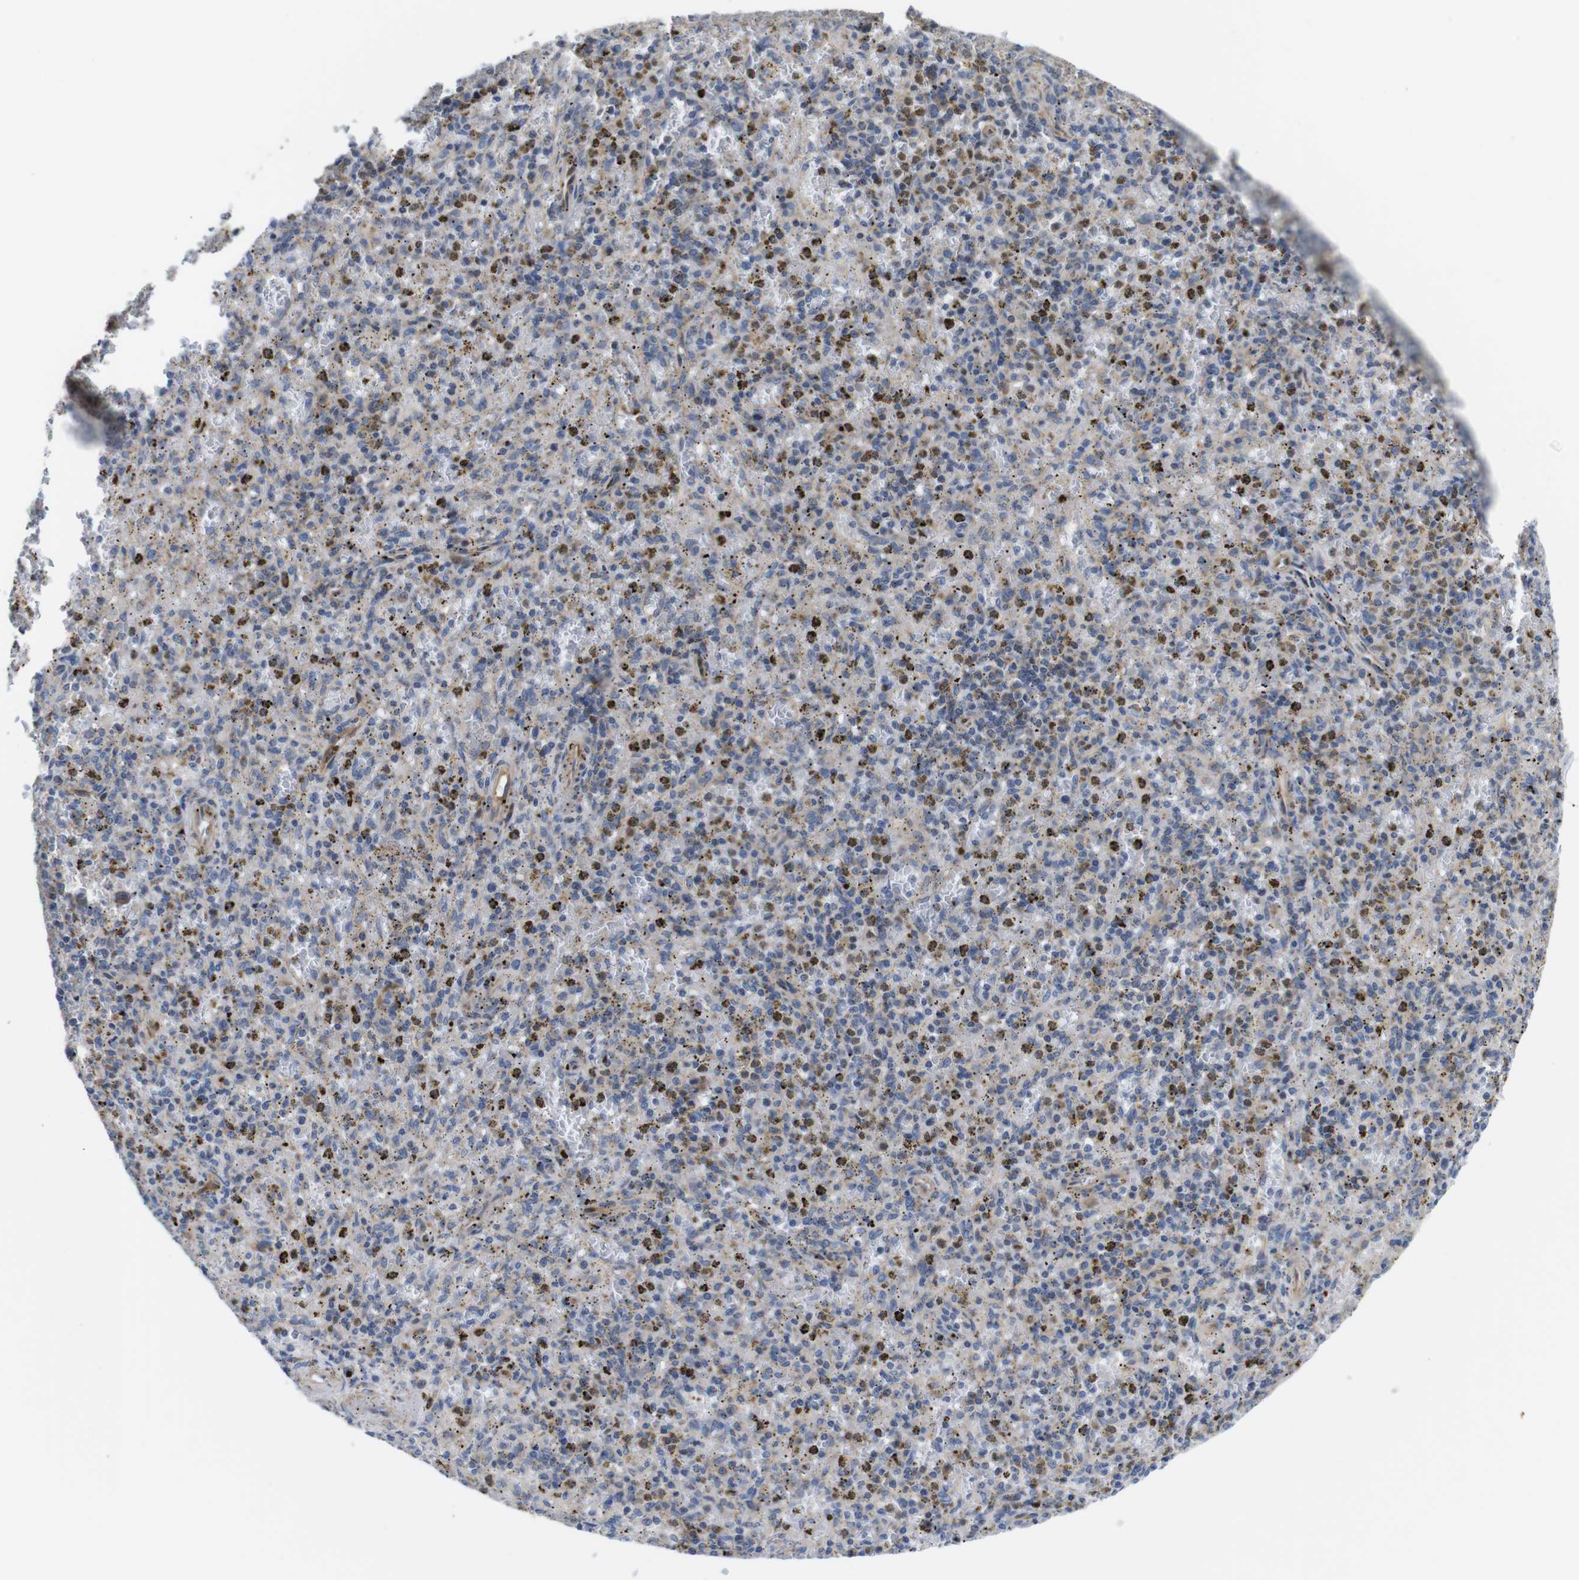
{"staining": {"intensity": "weak", "quantity": "25%-75%", "location": "cytoplasmic/membranous"}, "tissue": "spleen", "cell_type": "Cells in red pulp", "image_type": "normal", "snomed": [{"axis": "morphology", "description": "Normal tissue, NOS"}, {"axis": "topography", "description": "Spleen"}], "caption": "Protein staining displays weak cytoplasmic/membranous staining in about 25%-75% of cells in red pulp in normal spleen.", "gene": "DDRGK1", "patient": {"sex": "male", "age": 72}}